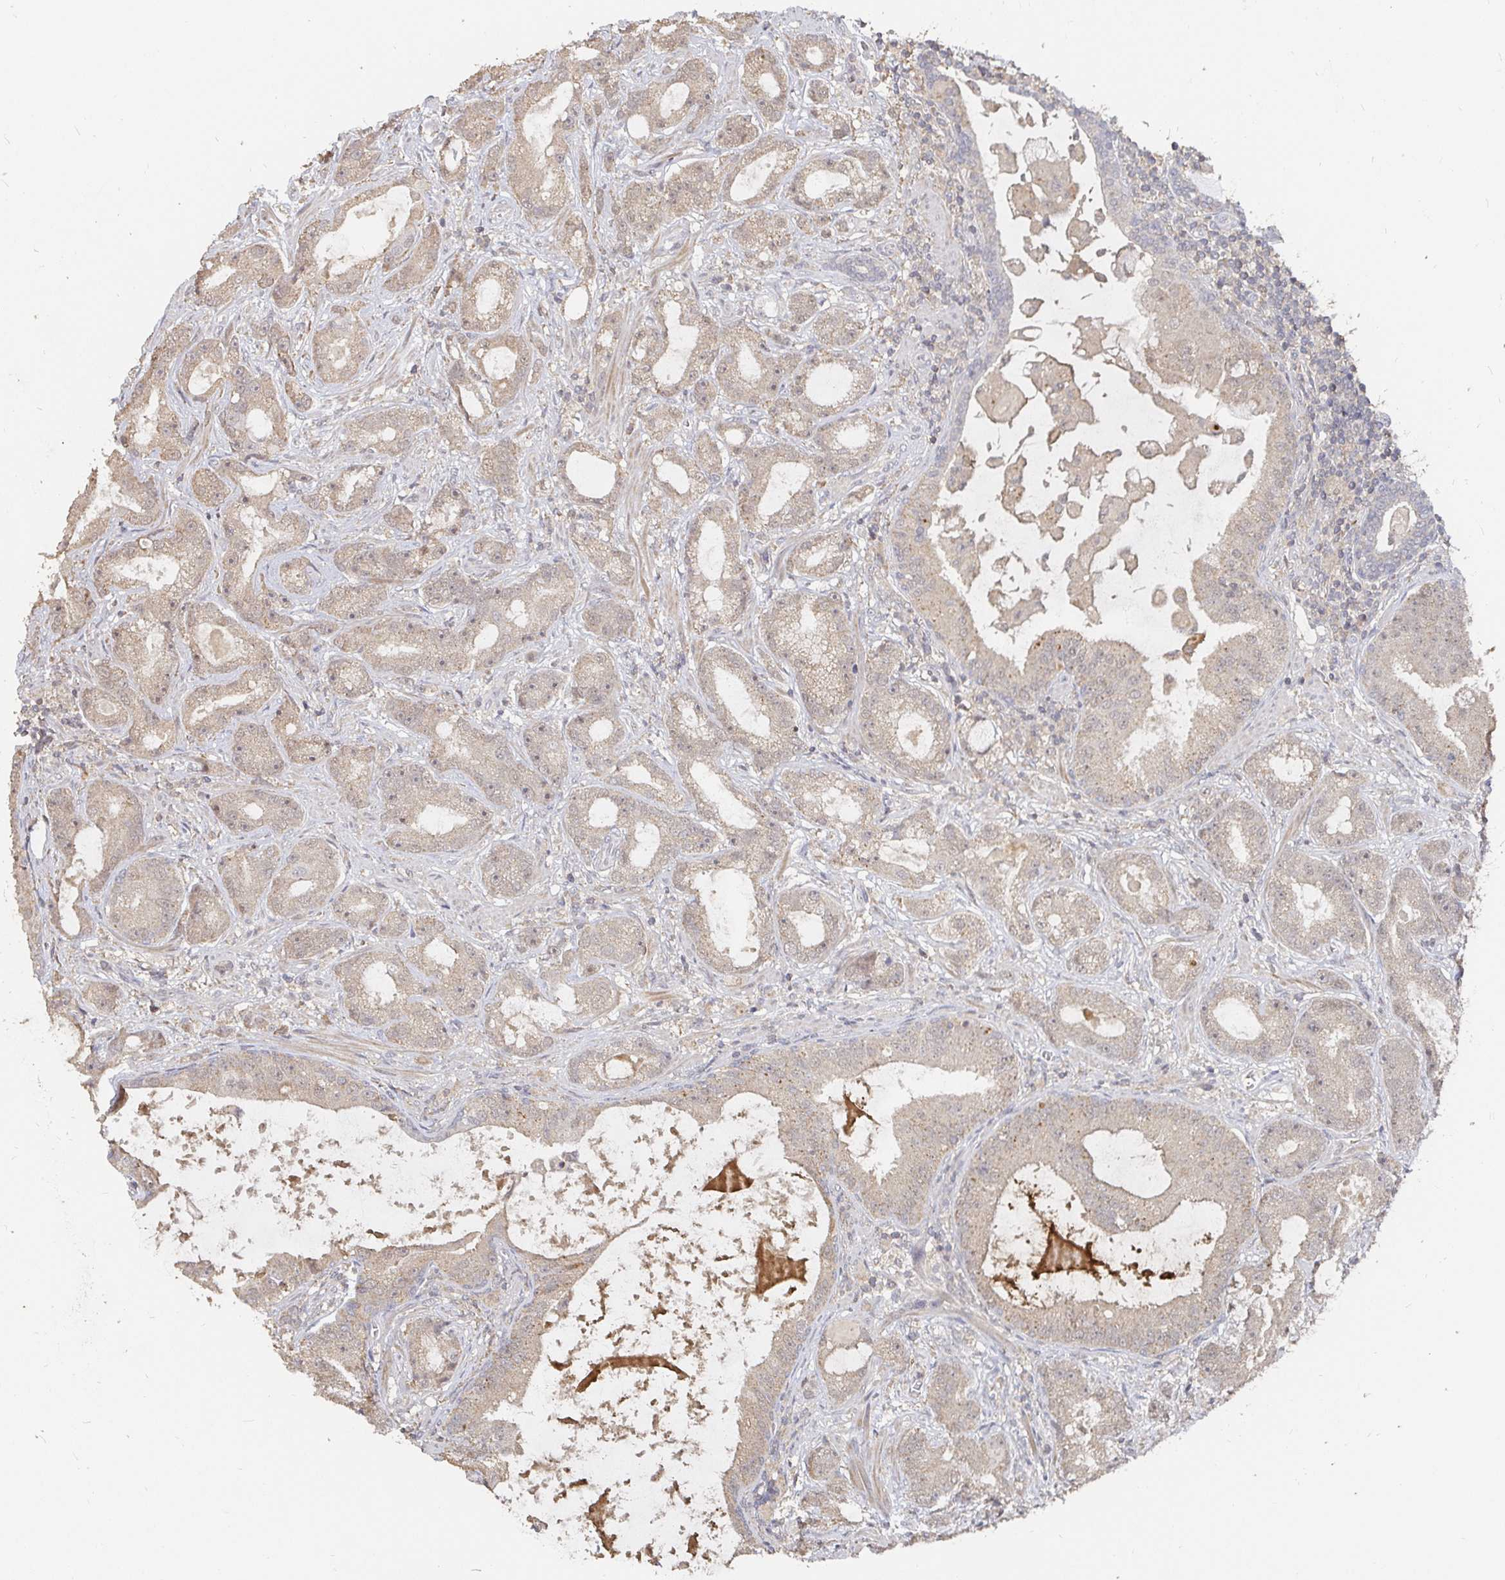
{"staining": {"intensity": "weak", "quantity": ">75%", "location": "cytoplasmic/membranous"}, "tissue": "prostate cancer", "cell_type": "Tumor cells", "image_type": "cancer", "snomed": [{"axis": "morphology", "description": "Adenocarcinoma, High grade"}, {"axis": "topography", "description": "Prostate"}], "caption": "A high-resolution histopathology image shows immunohistochemistry (IHC) staining of prostate cancer, which demonstrates weak cytoplasmic/membranous staining in about >75% of tumor cells.", "gene": "LRP5", "patient": {"sex": "male", "age": 65}}